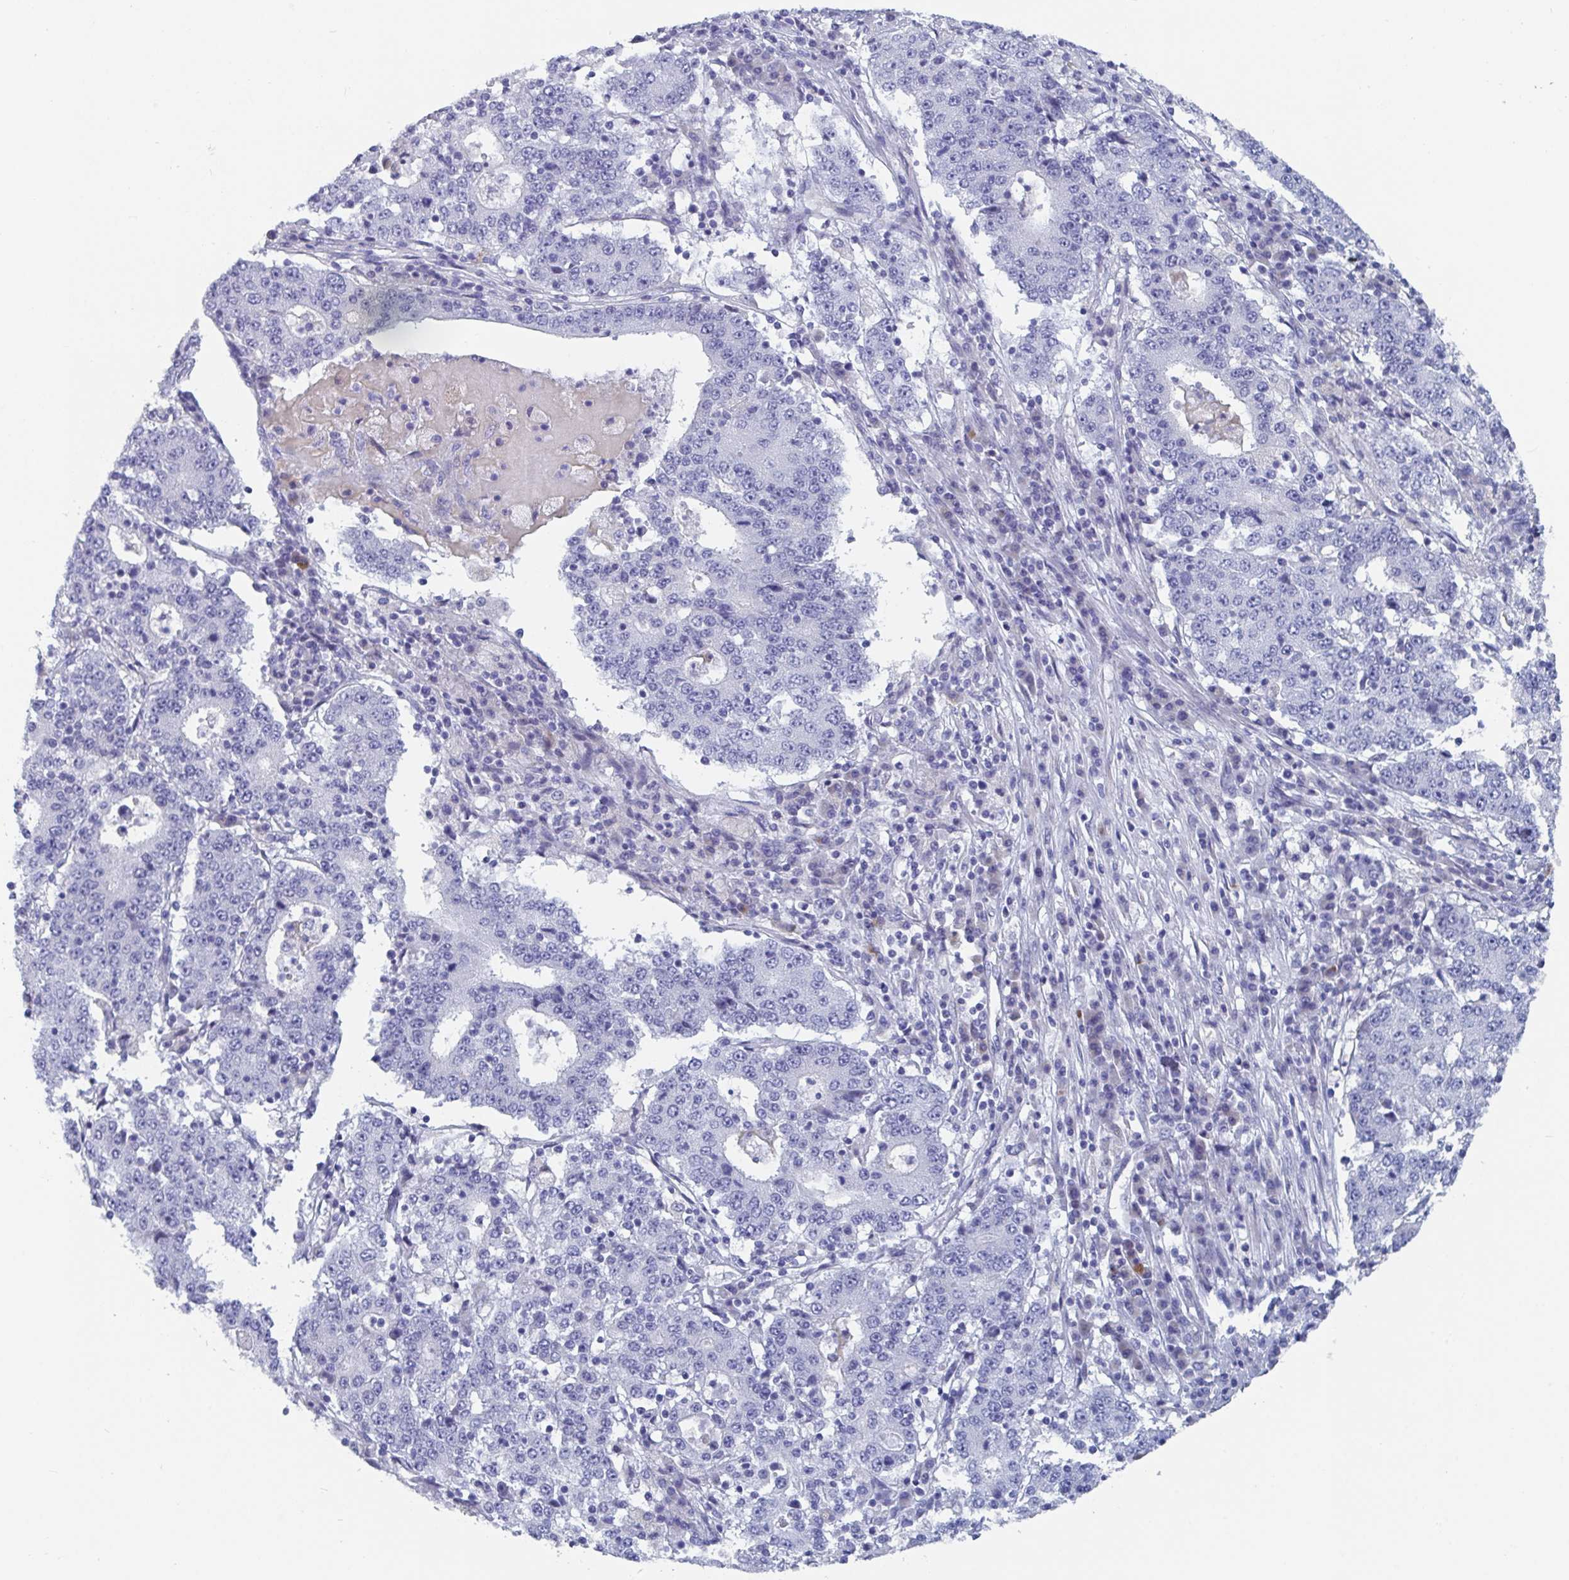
{"staining": {"intensity": "negative", "quantity": "none", "location": "none"}, "tissue": "stomach cancer", "cell_type": "Tumor cells", "image_type": "cancer", "snomed": [{"axis": "morphology", "description": "Adenocarcinoma, NOS"}, {"axis": "topography", "description": "Stomach"}], "caption": "High power microscopy histopathology image of an immunohistochemistry image of stomach cancer, revealing no significant positivity in tumor cells. (DAB IHC with hematoxylin counter stain).", "gene": "NT5C3B", "patient": {"sex": "male", "age": 59}}